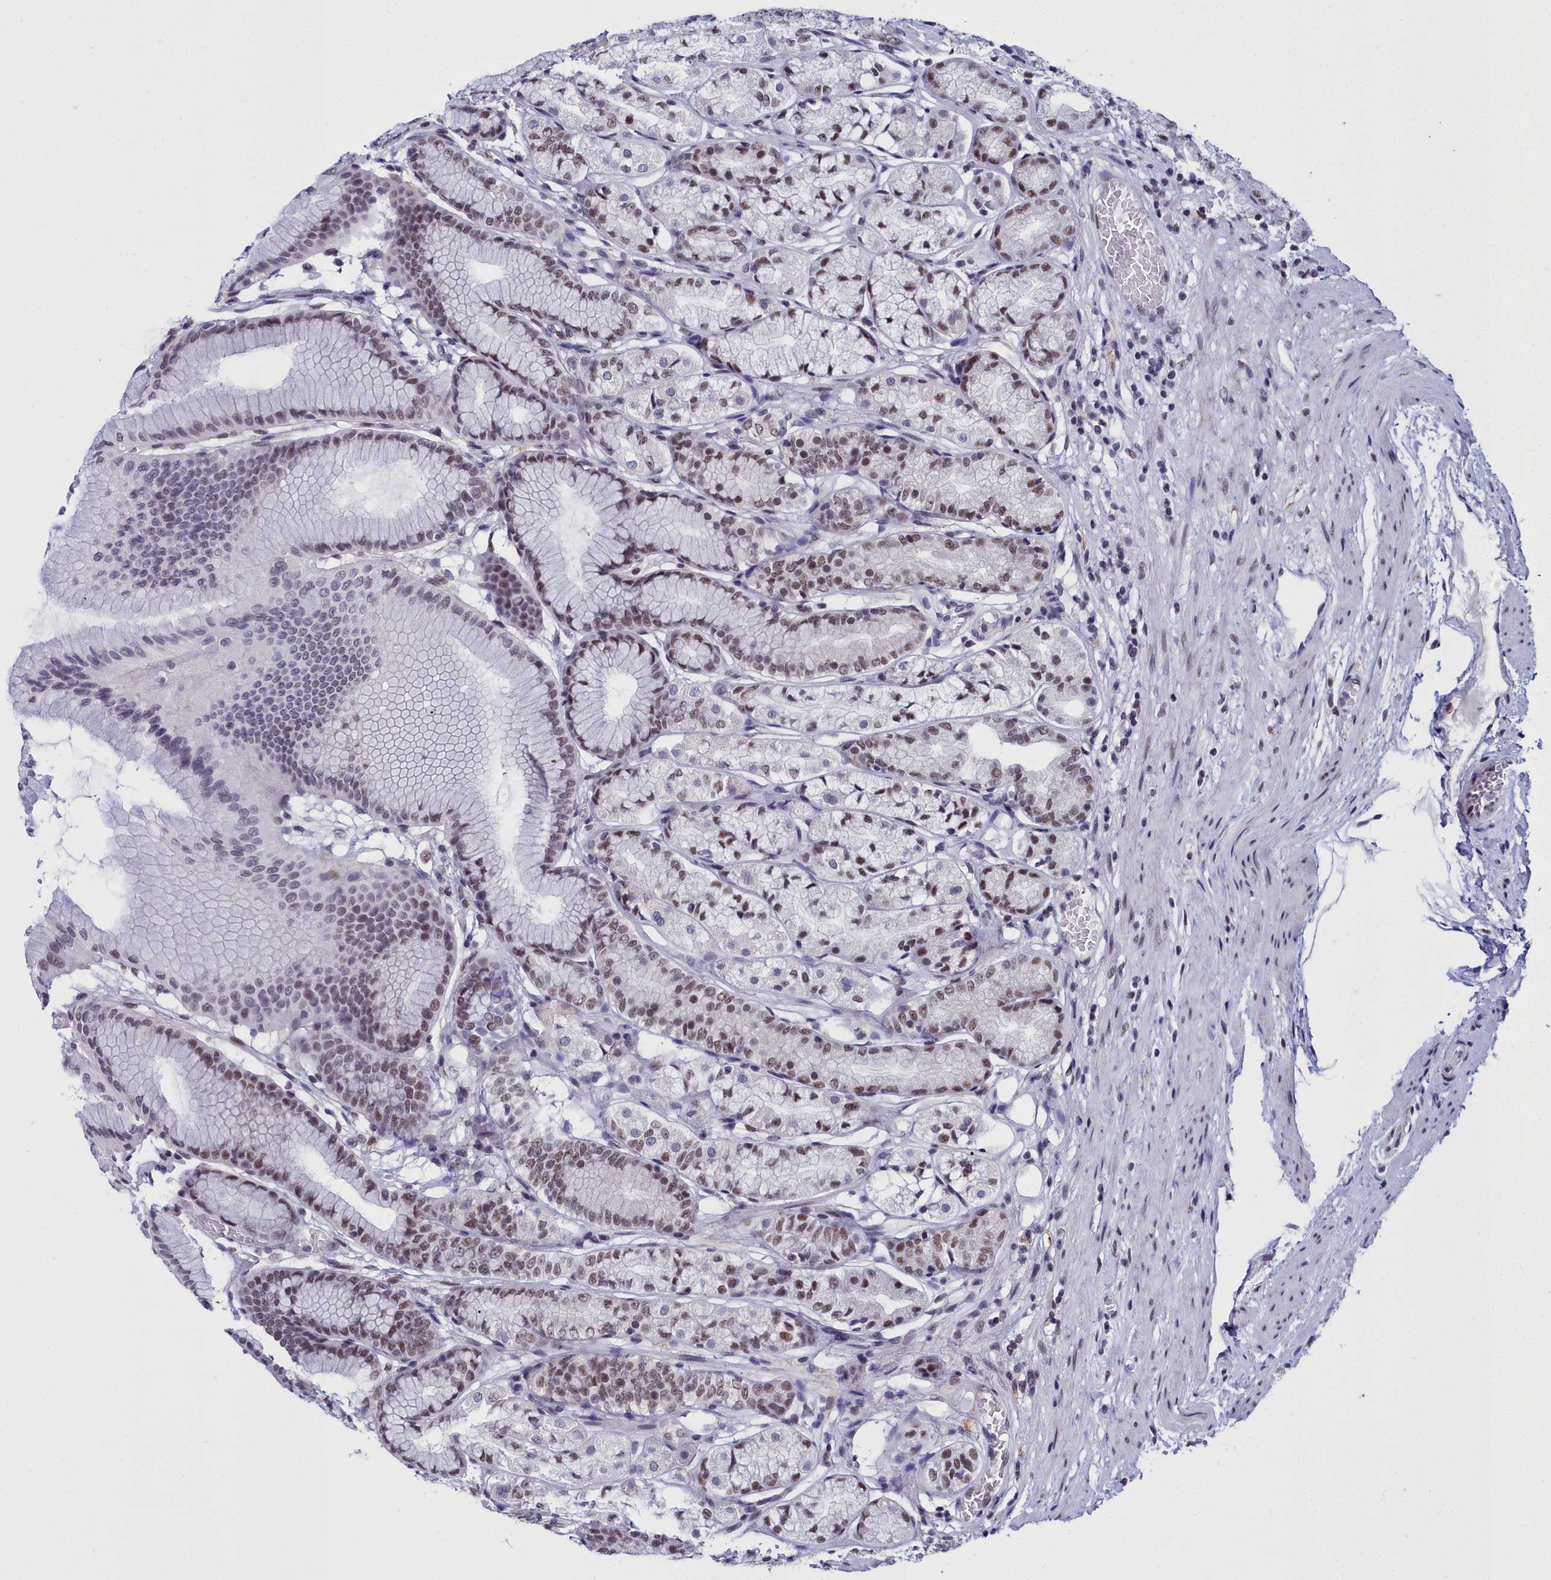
{"staining": {"intensity": "moderate", "quantity": "25%-75%", "location": "cytoplasmic/membranous,nuclear"}, "tissue": "stomach", "cell_type": "Glandular cells", "image_type": "normal", "snomed": [{"axis": "morphology", "description": "Normal tissue, NOS"}, {"axis": "morphology", "description": "Adenocarcinoma, NOS"}, {"axis": "morphology", "description": "Adenocarcinoma, High grade"}, {"axis": "topography", "description": "Stomach, upper"}, {"axis": "topography", "description": "Stomach"}], "caption": "Immunohistochemical staining of benign human stomach shows medium levels of moderate cytoplasmic/membranous,nuclear staining in about 25%-75% of glandular cells. Ihc stains the protein of interest in brown and the nuclei are stained blue.", "gene": "CCDC97", "patient": {"sex": "female", "age": 65}}